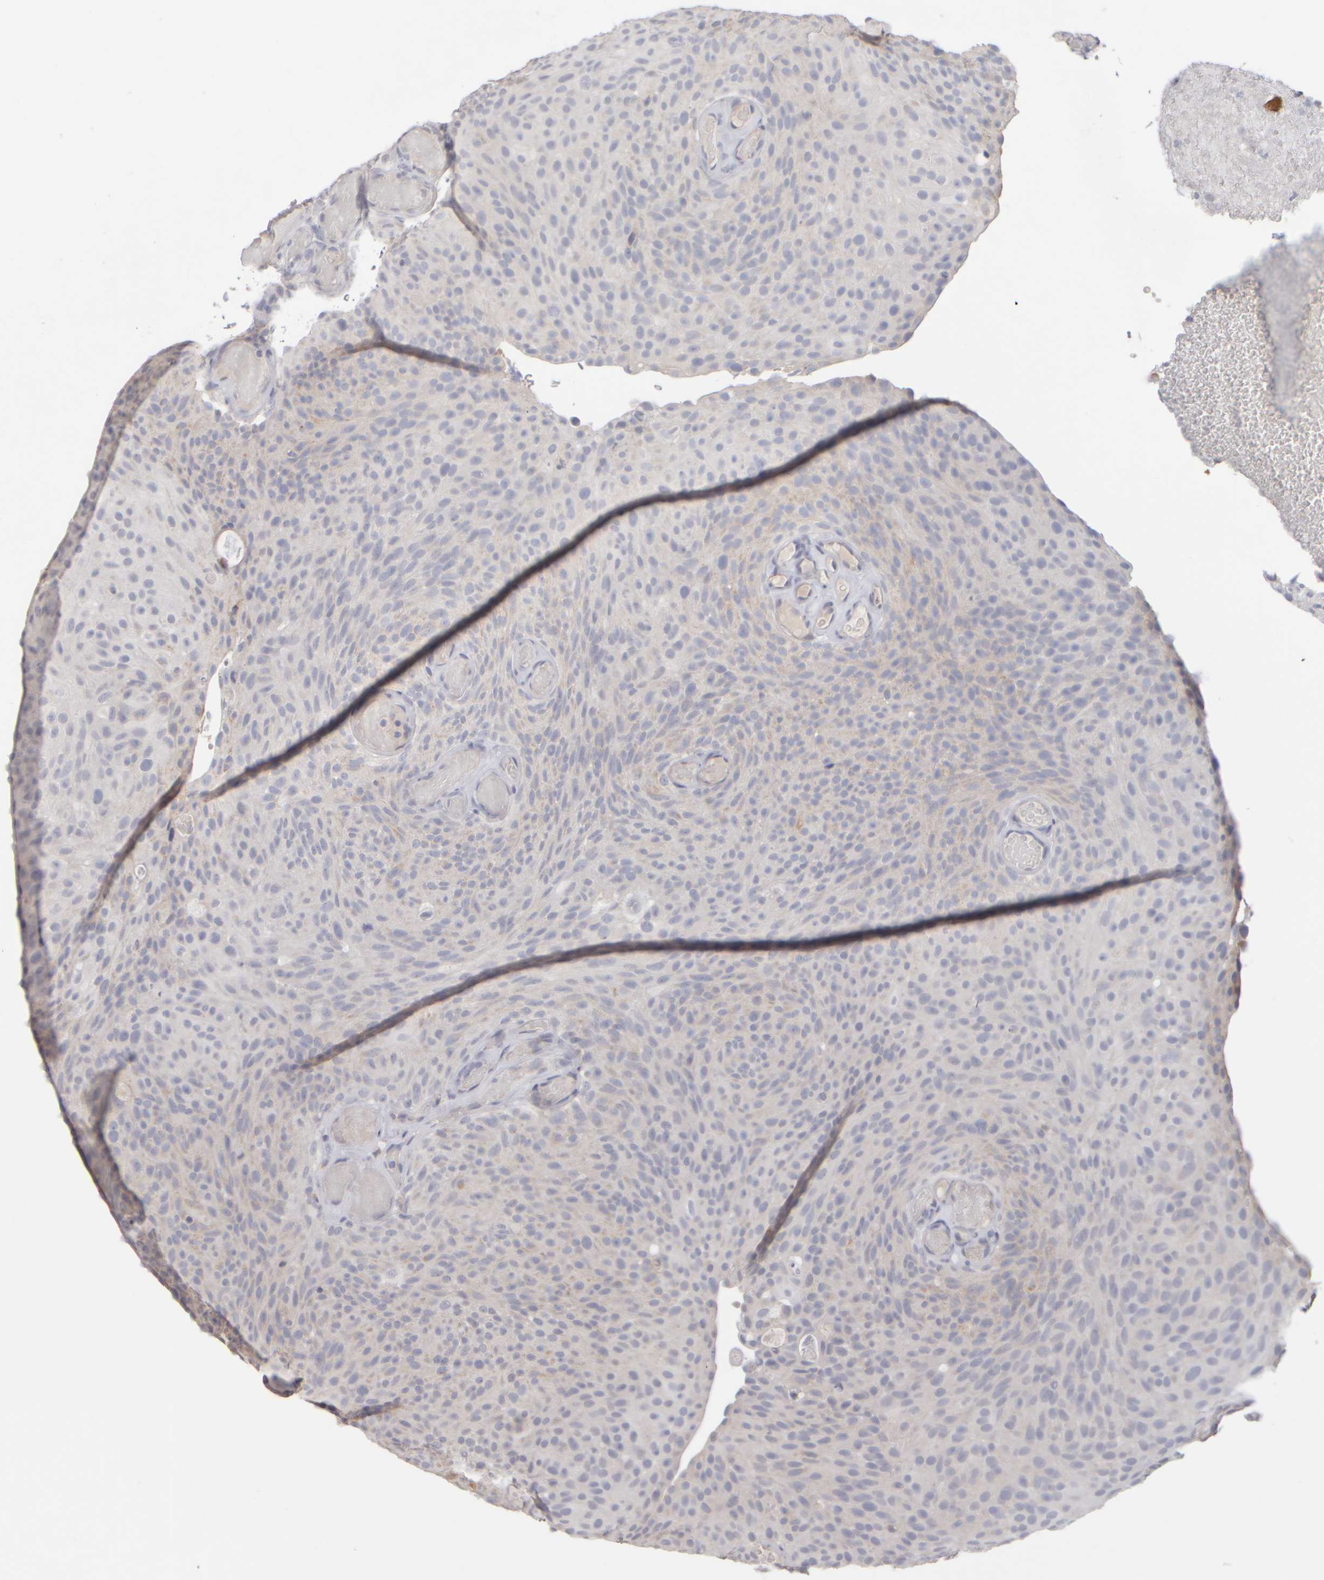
{"staining": {"intensity": "negative", "quantity": "none", "location": "none"}, "tissue": "urothelial cancer", "cell_type": "Tumor cells", "image_type": "cancer", "snomed": [{"axis": "morphology", "description": "Urothelial carcinoma, Low grade"}, {"axis": "topography", "description": "Urinary bladder"}], "caption": "Tumor cells show no significant staining in urothelial cancer.", "gene": "ZNF112", "patient": {"sex": "male", "age": 78}}